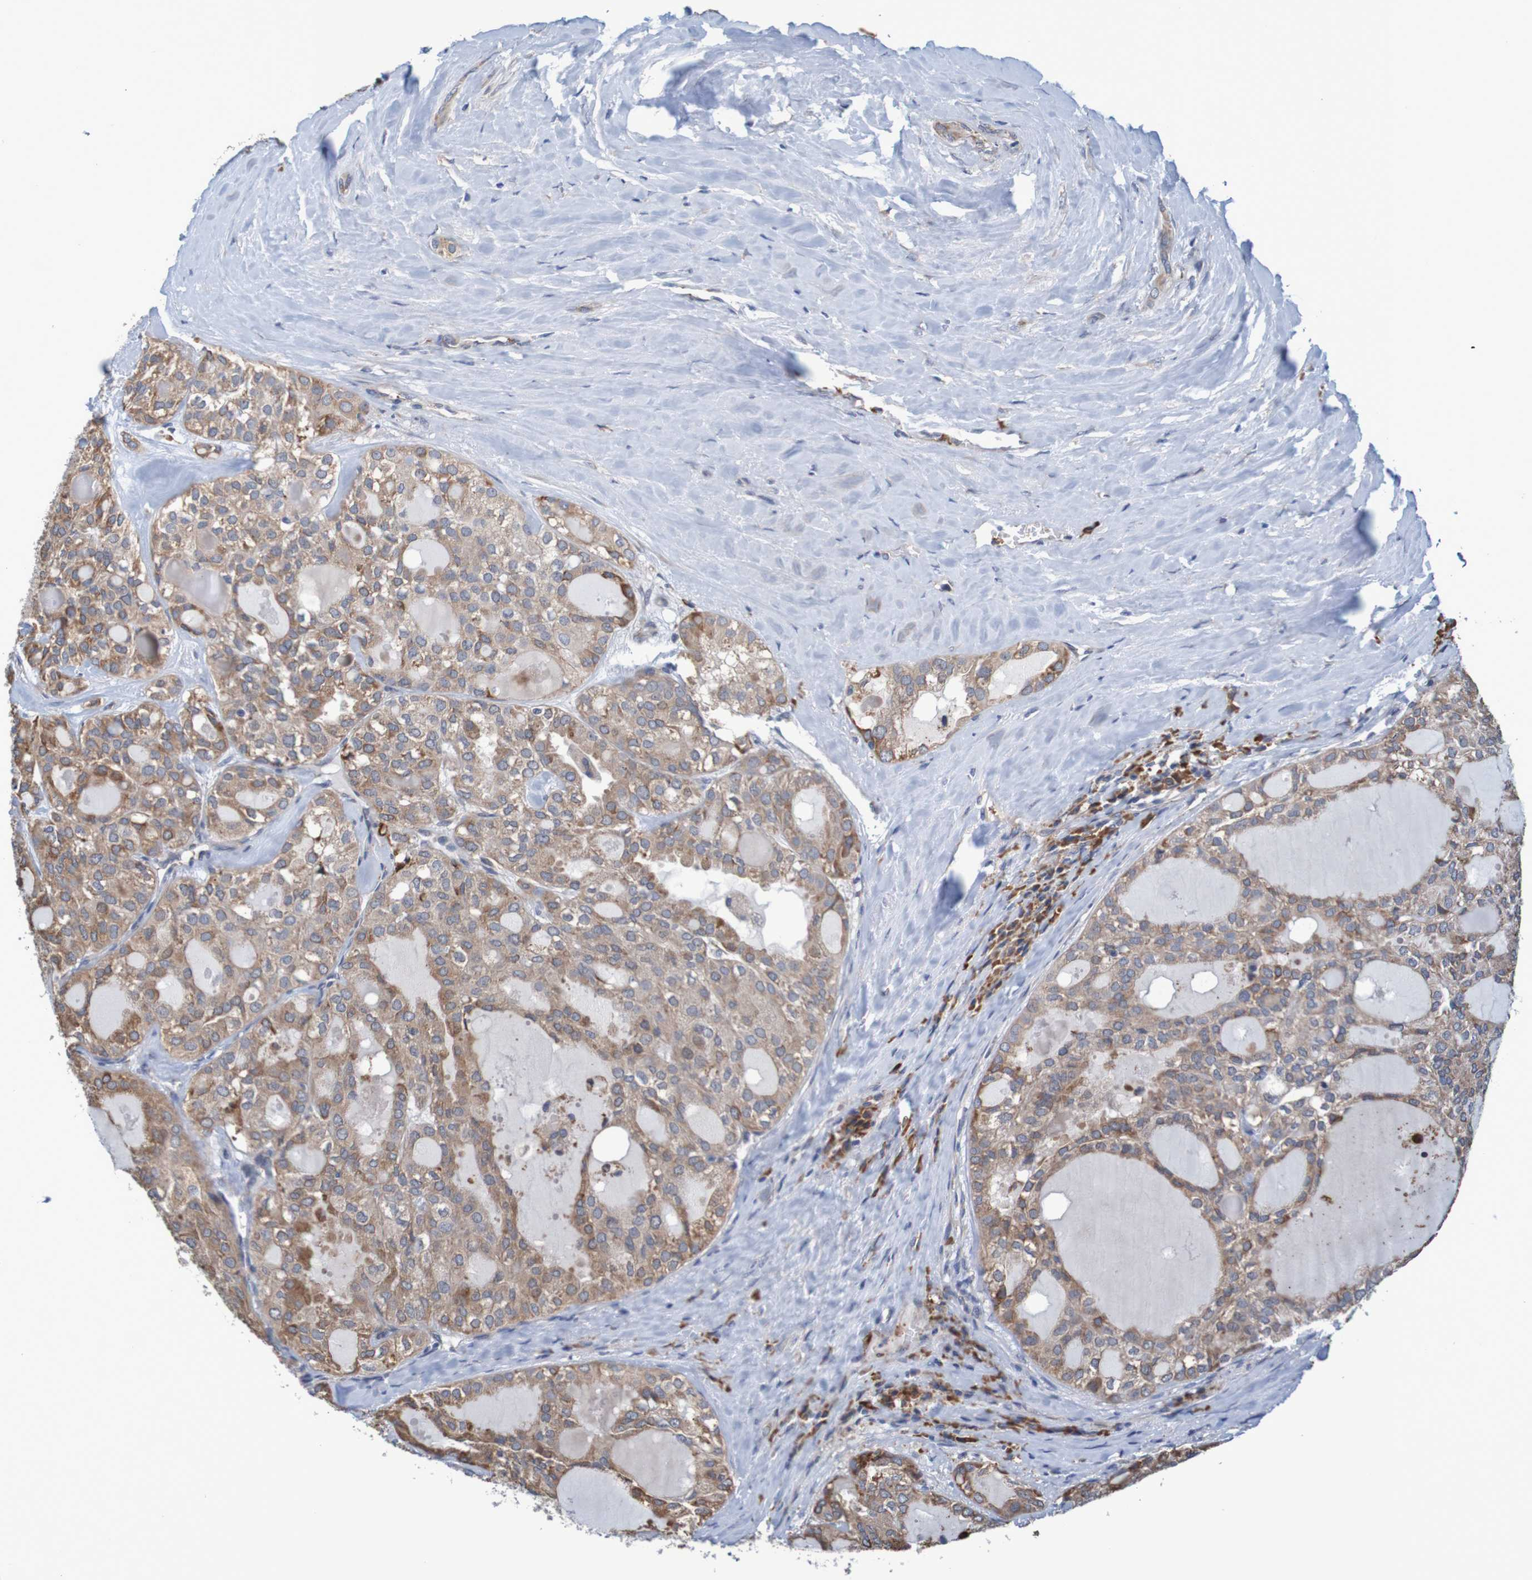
{"staining": {"intensity": "weak", "quantity": ">75%", "location": "cytoplasmic/membranous"}, "tissue": "thyroid cancer", "cell_type": "Tumor cells", "image_type": "cancer", "snomed": [{"axis": "morphology", "description": "Follicular adenoma carcinoma, NOS"}, {"axis": "topography", "description": "Thyroid gland"}], "caption": "Weak cytoplasmic/membranous staining for a protein is seen in about >75% of tumor cells of thyroid follicular adenoma carcinoma using immunohistochemistry (IHC).", "gene": "CLDN18", "patient": {"sex": "male", "age": 75}}